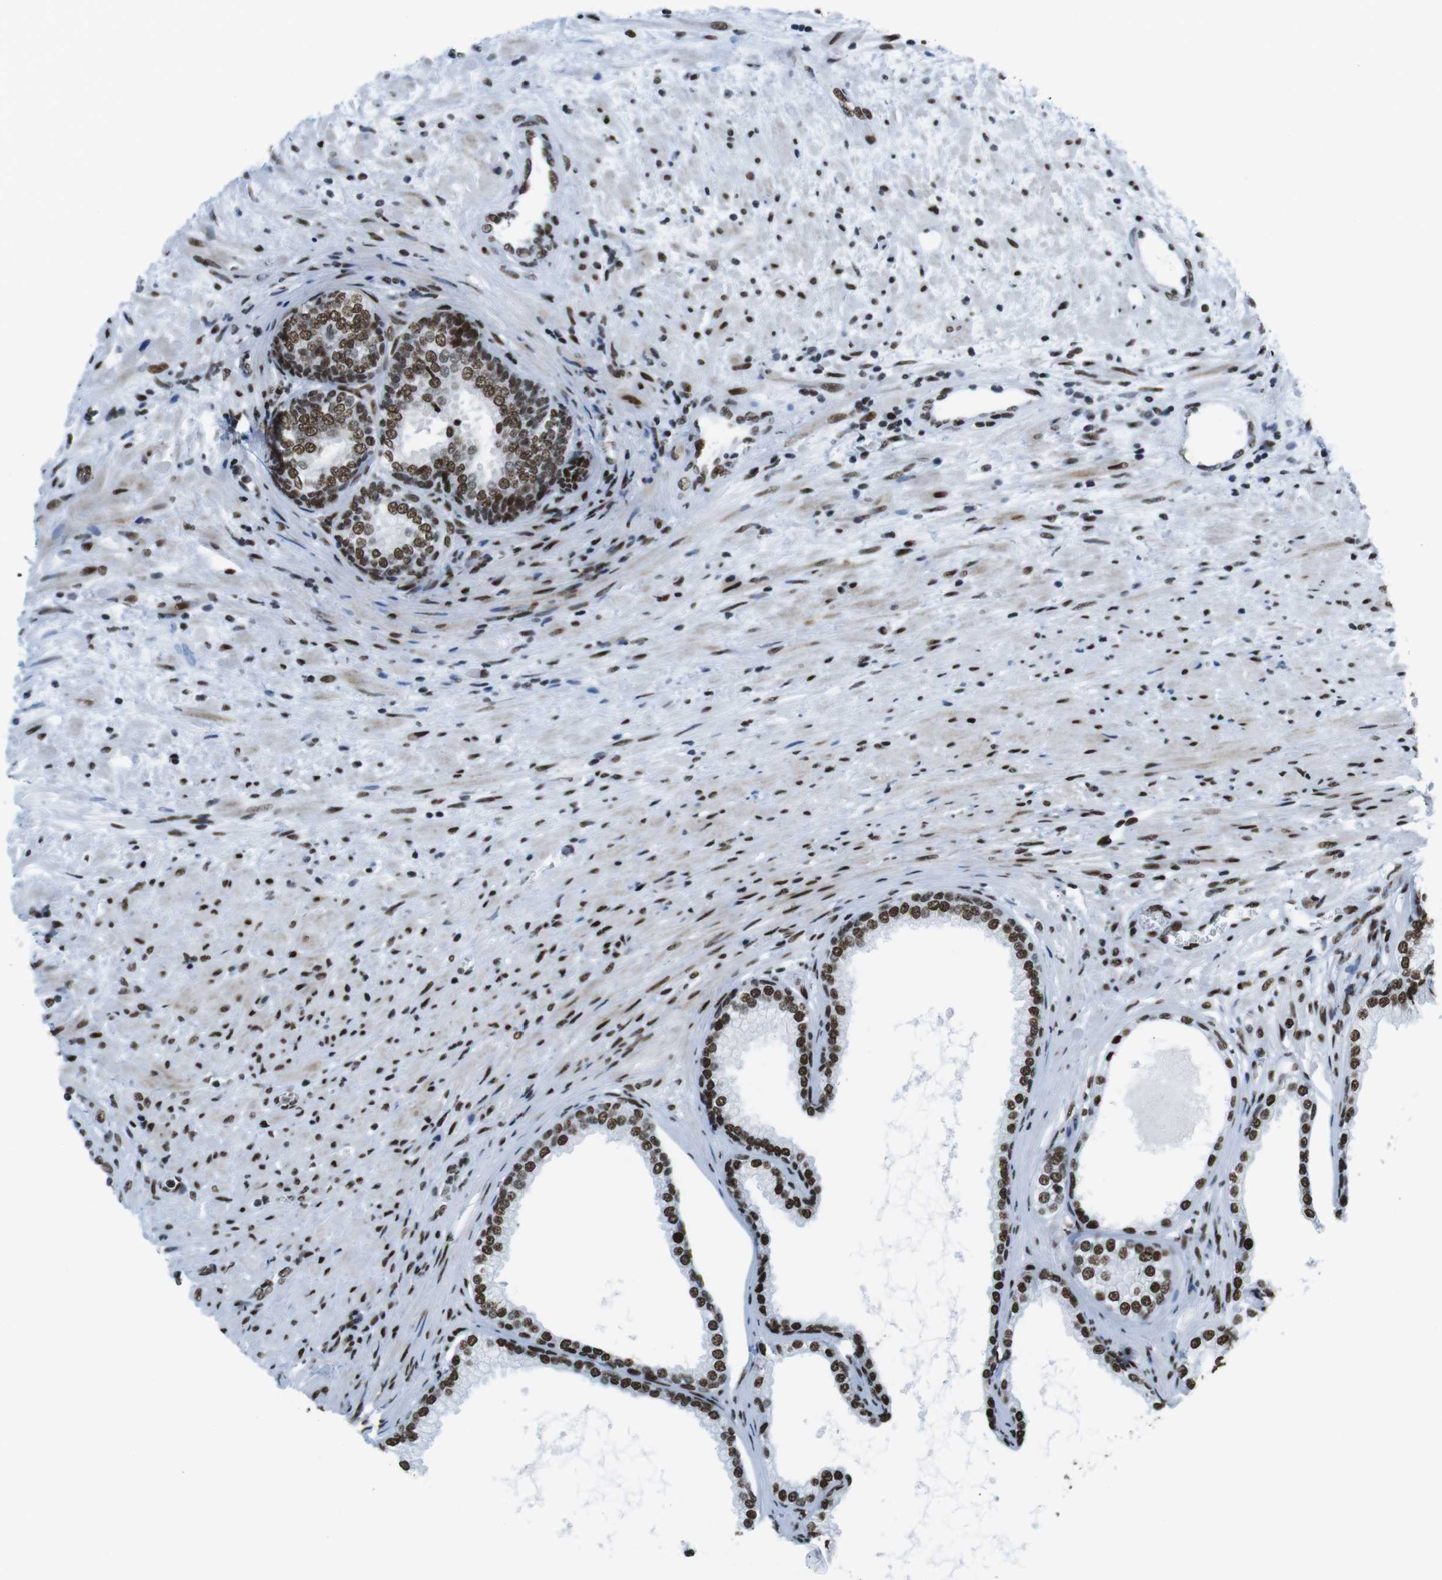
{"staining": {"intensity": "strong", "quantity": ">75%", "location": "nuclear"}, "tissue": "prostate", "cell_type": "Glandular cells", "image_type": "normal", "snomed": [{"axis": "morphology", "description": "Normal tissue, NOS"}, {"axis": "topography", "description": "Prostate"}], "caption": "High-magnification brightfield microscopy of benign prostate stained with DAB (brown) and counterstained with hematoxylin (blue). glandular cells exhibit strong nuclear expression is identified in approximately>75% of cells.", "gene": "CITED2", "patient": {"sex": "male", "age": 76}}